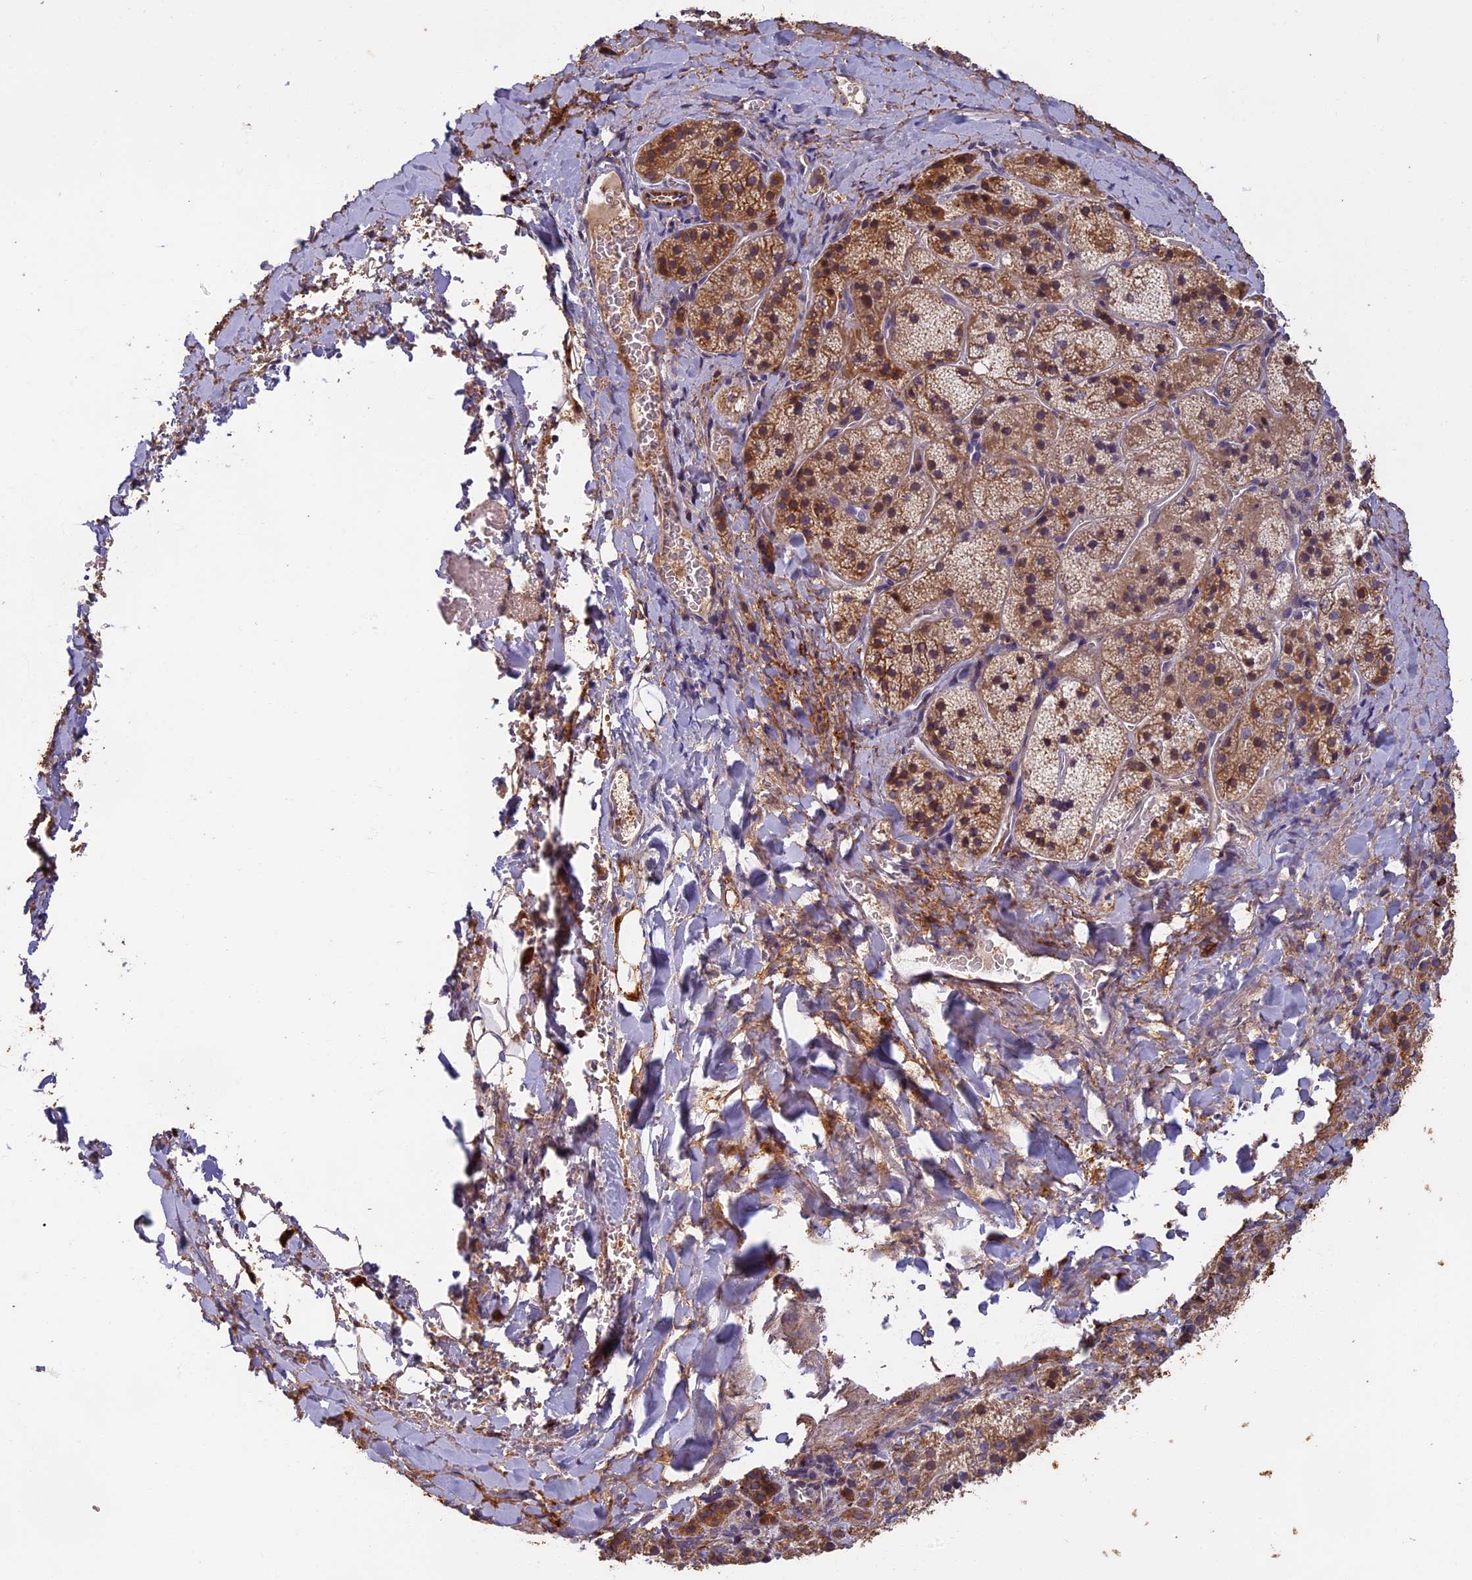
{"staining": {"intensity": "moderate", "quantity": ">75%", "location": "cytoplasmic/membranous"}, "tissue": "adrenal gland", "cell_type": "Glandular cells", "image_type": "normal", "snomed": [{"axis": "morphology", "description": "Normal tissue, NOS"}, {"axis": "topography", "description": "Adrenal gland"}], "caption": "Immunohistochemistry of normal human adrenal gland demonstrates medium levels of moderate cytoplasmic/membranous staining in about >75% of glandular cells. (DAB (3,3'-diaminobenzidine) IHC, brown staining for protein, blue staining for nuclei).", "gene": "EDAR", "patient": {"sex": "female", "age": 44}}